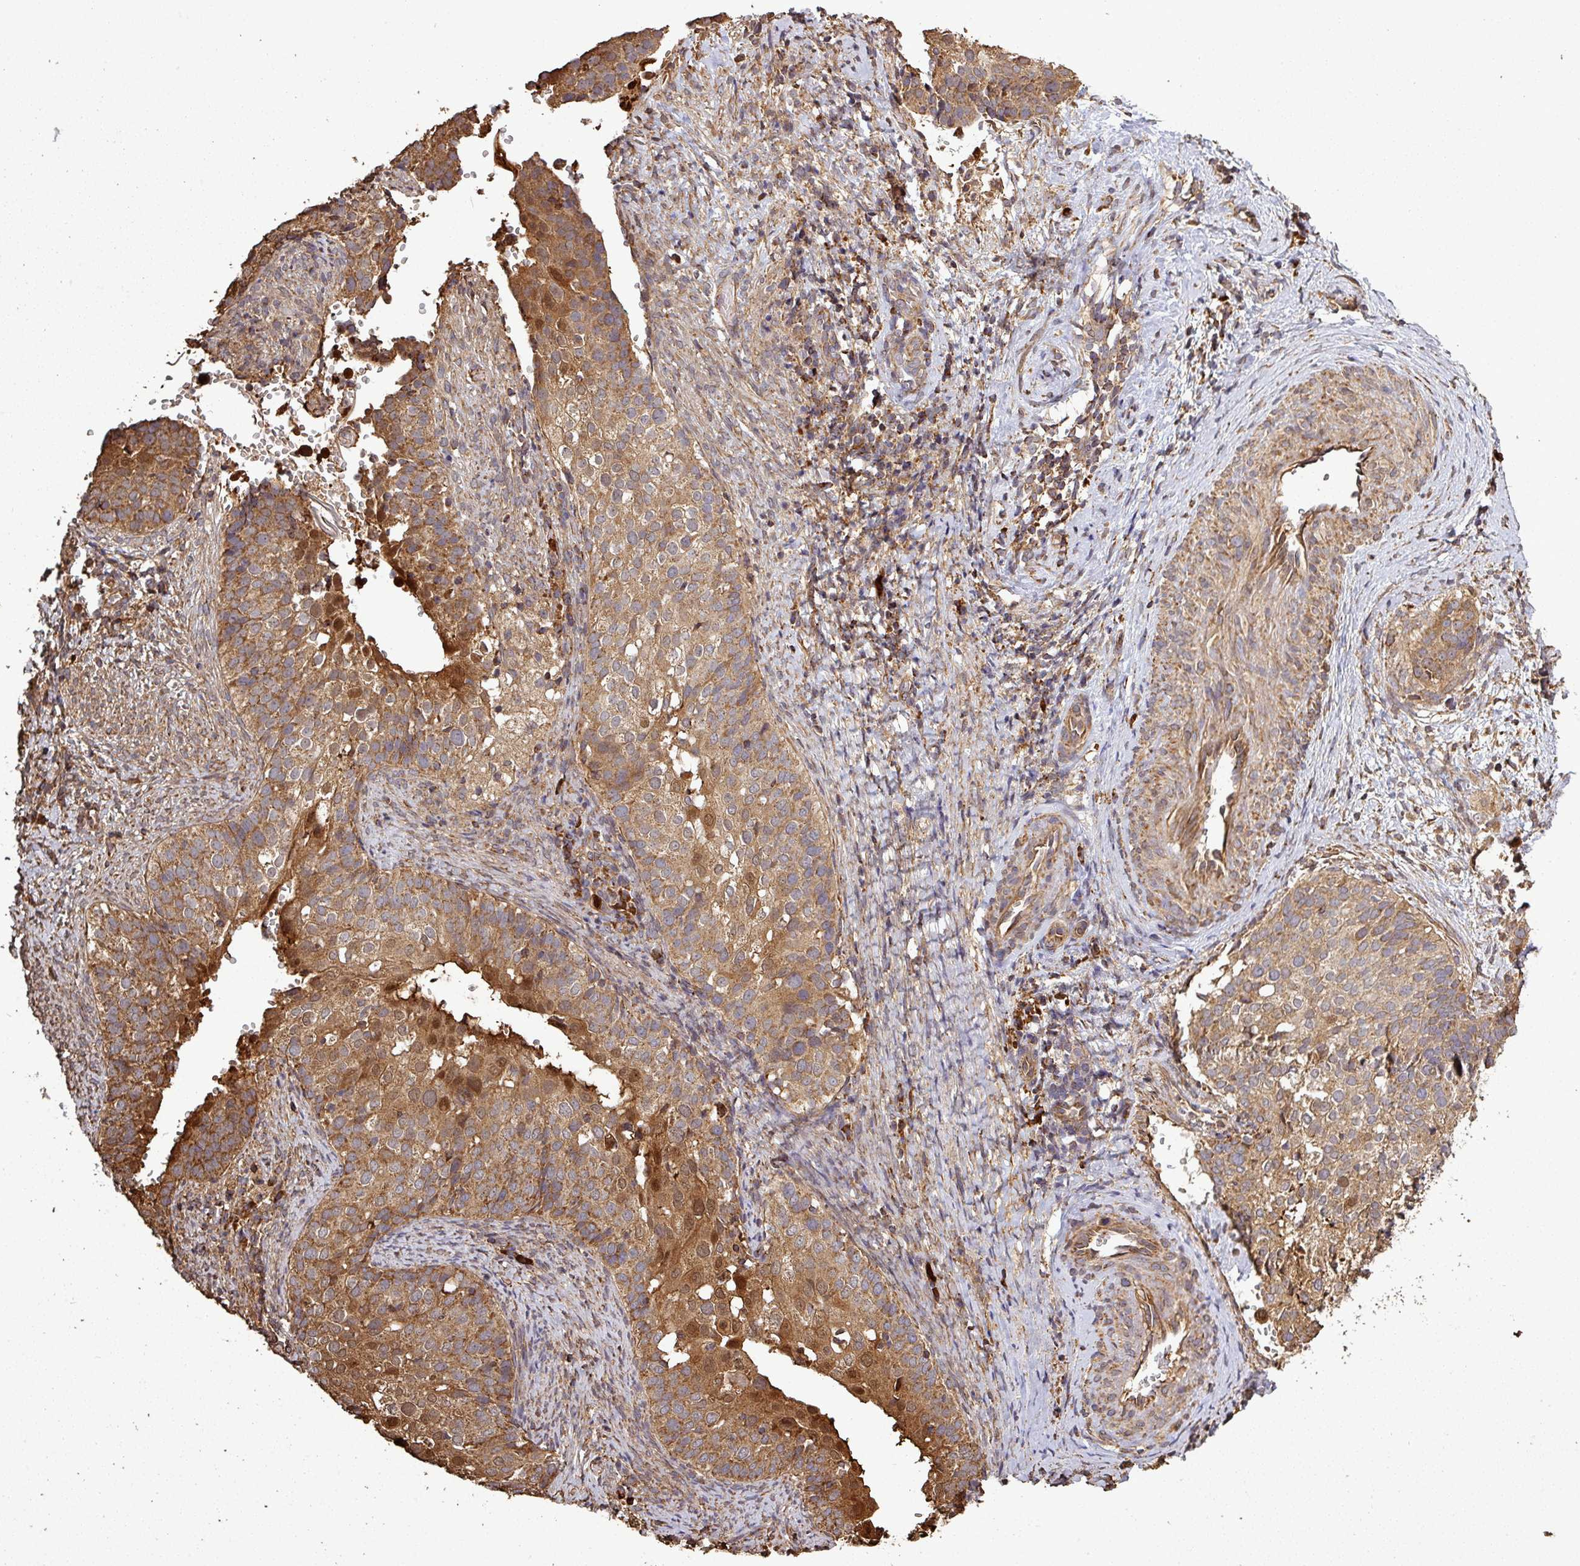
{"staining": {"intensity": "moderate", "quantity": ">75%", "location": "cytoplasmic/membranous,nuclear"}, "tissue": "cervical cancer", "cell_type": "Tumor cells", "image_type": "cancer", "snomed": [{"axis": "morphology", "description": "Squamous cell carcinoma, NOS"}, {"axis": "topography", "description": "Cervix"}], "caption": "Moderate cytoplasmic/membranous and nuclear expression is present in about >75% of tumor cells in cervical squamous cell carcinoma.", "gene": "PLEKHM1", "patient": {"sex": "female", "age": 44}}